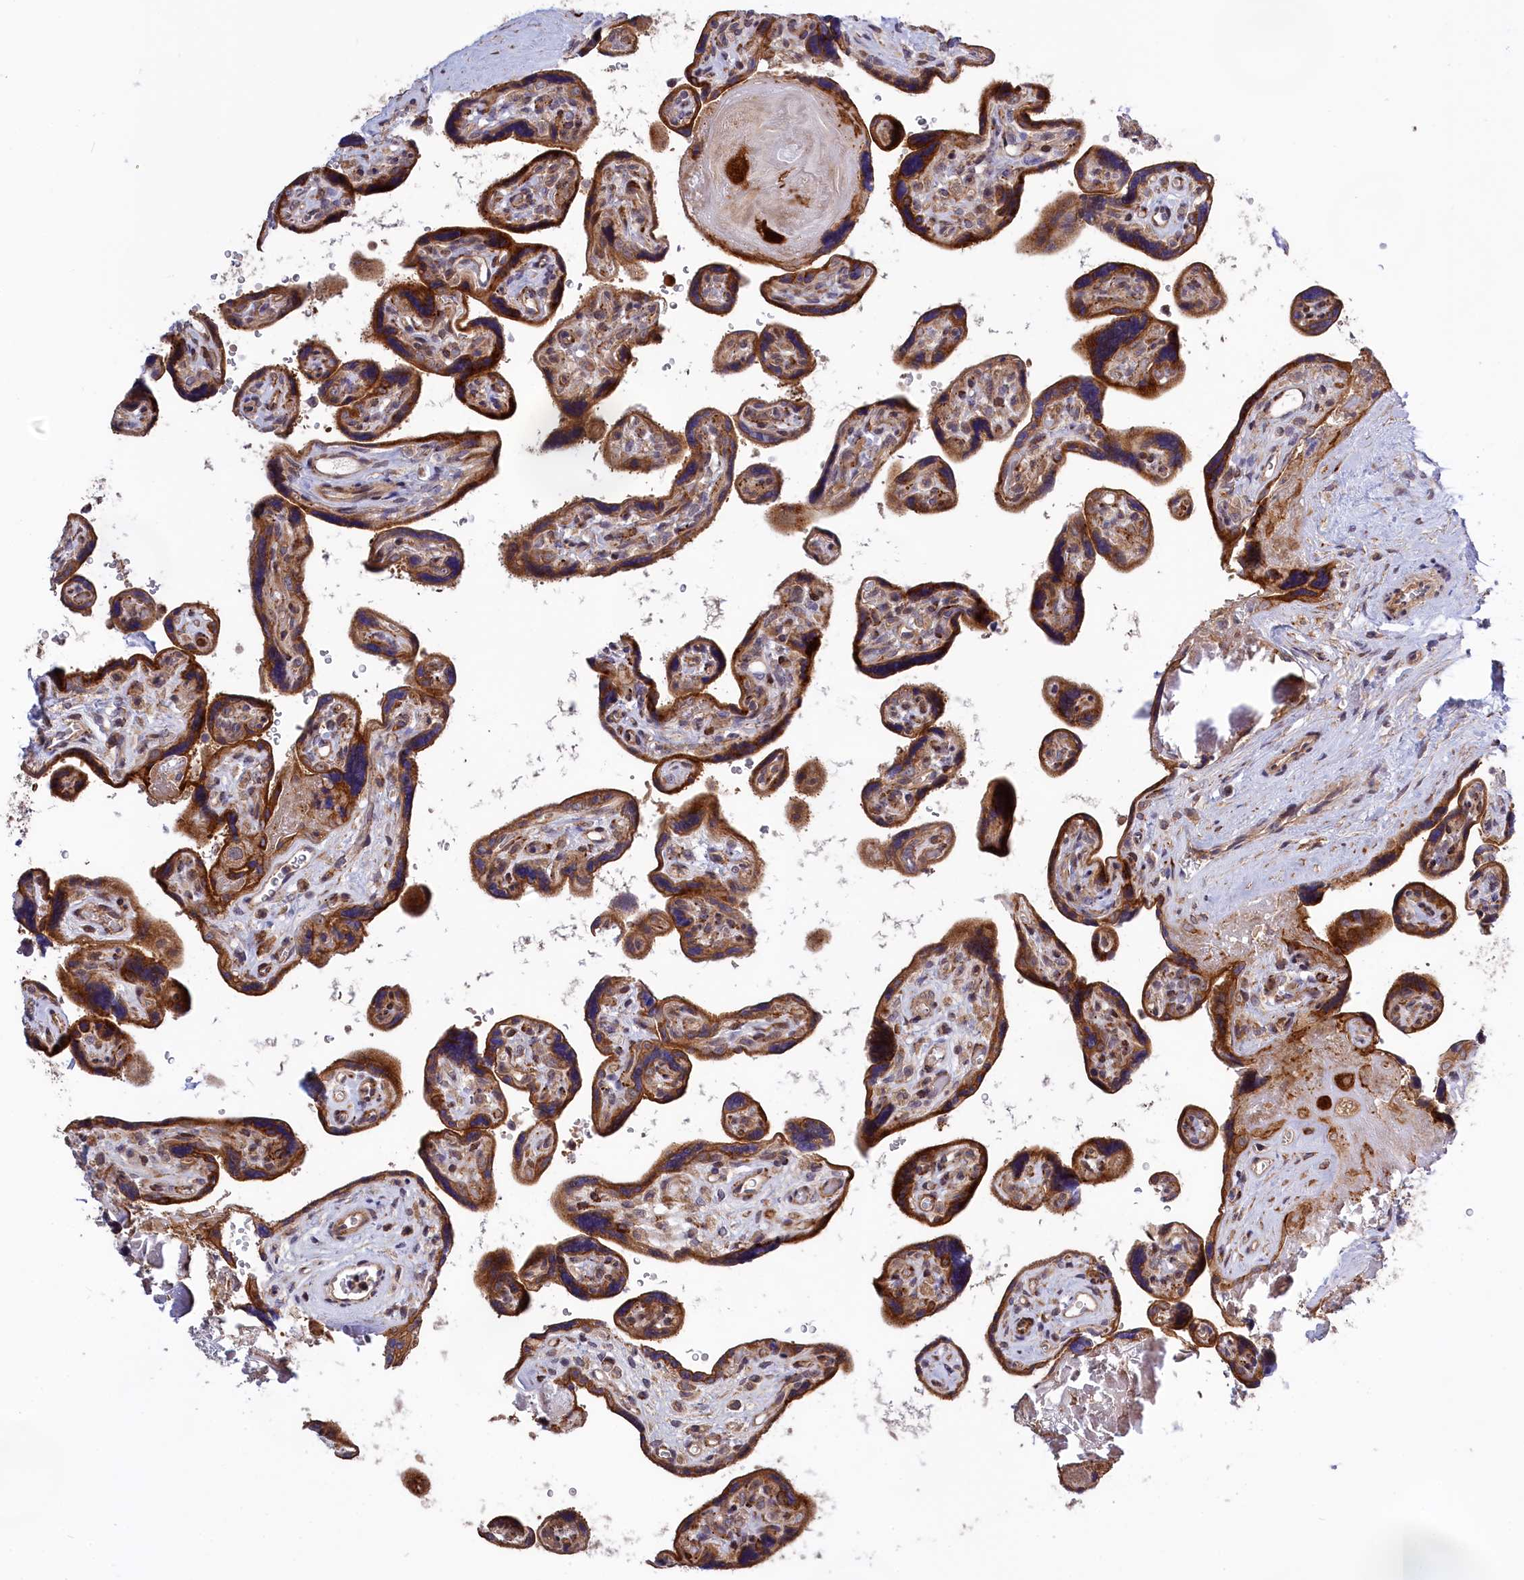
{"staining": {"intensity": "moderate", "quantity": ">75%", "location": "cytoplasmic/membranous"}, "tissue": "placenta", "cell_type": "Trophoblastic cells", "image_type": "normal", "snomed": [{"axis": "morphology", "description": "Normal tissue, NOS"}, {"axis": "topography", "description": "Placenta"}], "caption": "Moderate cytoplasmic/membranous protein positivity is identified in approximately >75% of trophoblastic cells in placenta. (brown staining indicates protein expression, while blue staining denotes nuclei).", "gene": "DDX60L", "patient": {"sex": "female", "age": 39}}